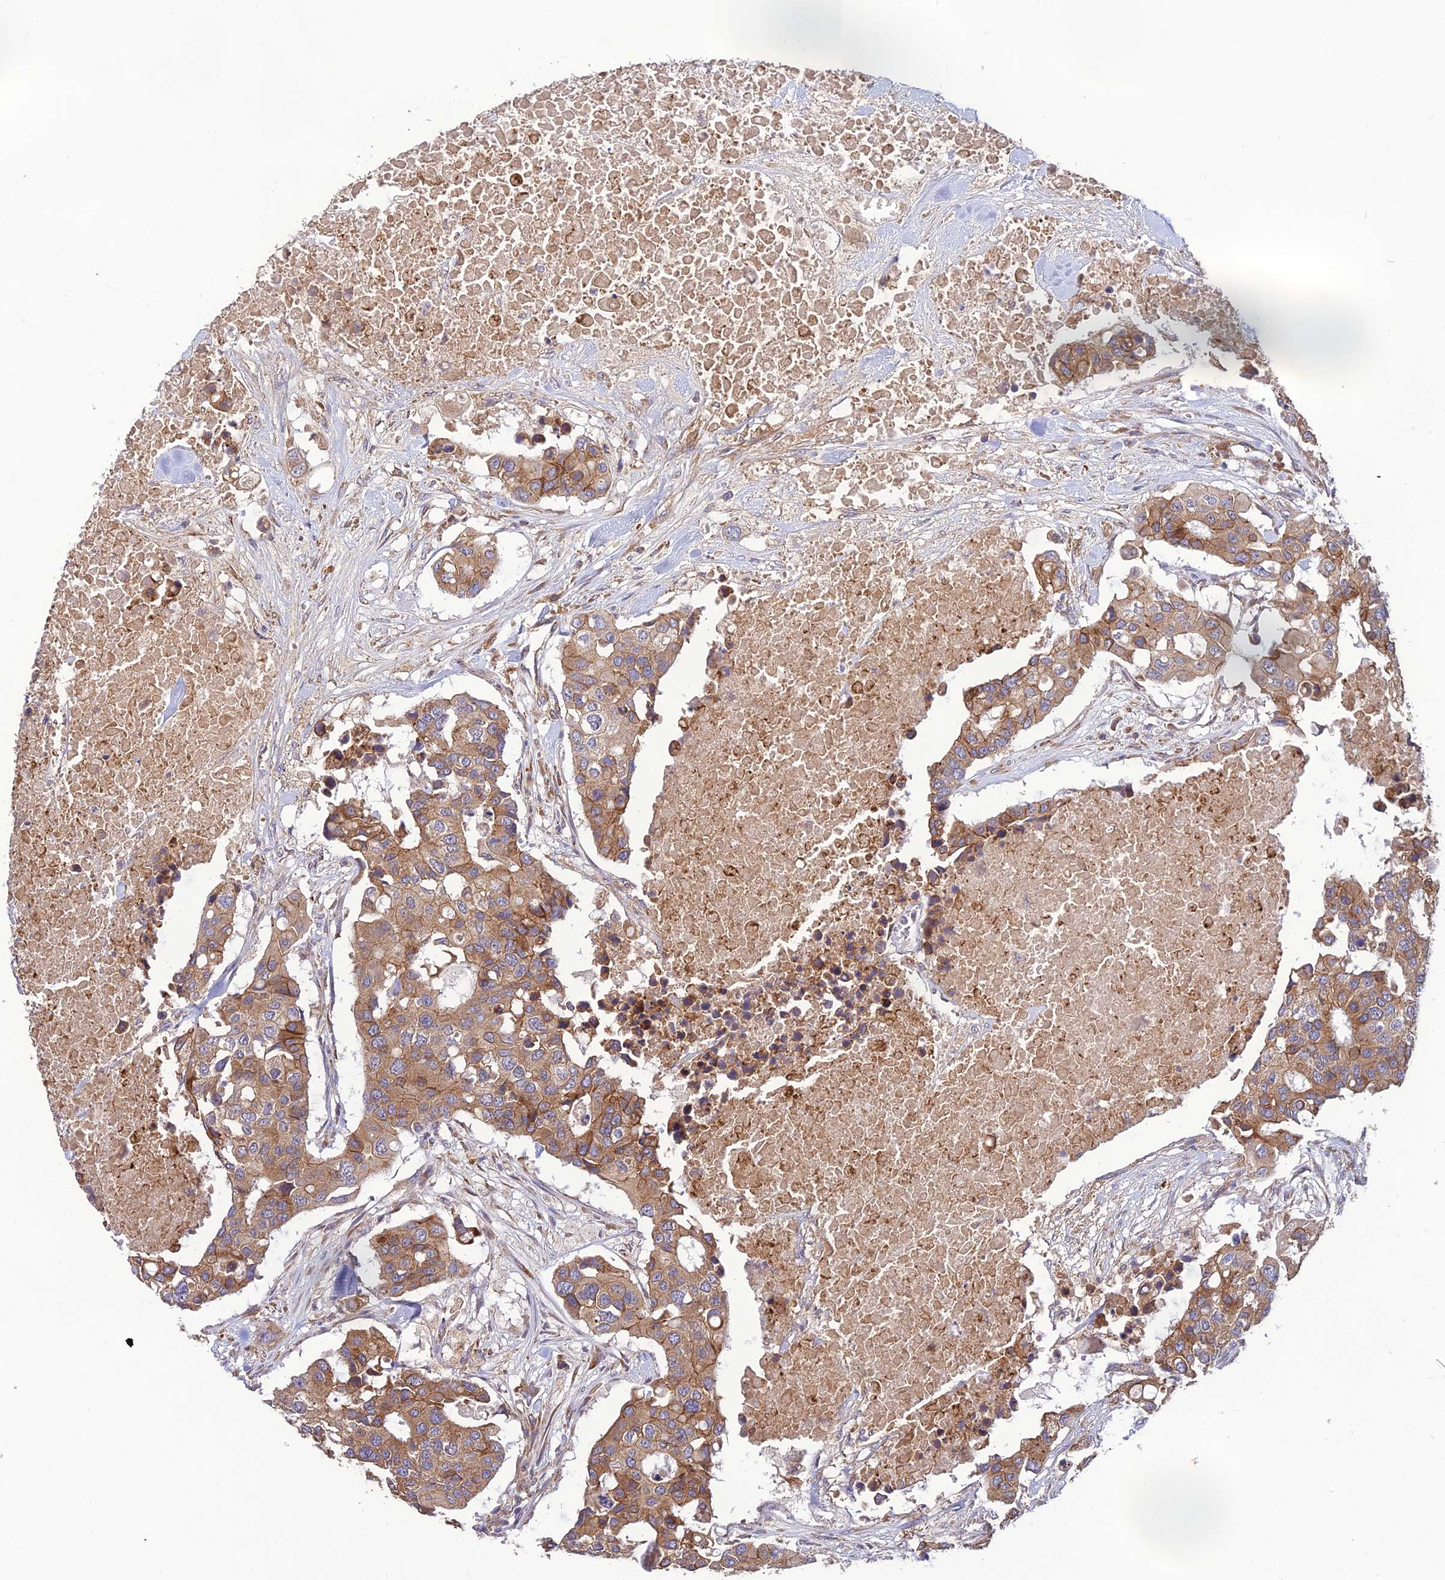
{"staining": {"intensity": "moderate", "quantity": ">75%", "location": "cytoplasmic/membranous"}, "tissue": "colorectal cancer", "cell_type": "Tumor cells", "image_type": "cancer", "snomed": [{"axis": "morphology", "description": "Adenocarcinoma, NOS"}, {"axis": "topography", "description": "Colon"}], "caption": "Protein analysis of adenocarcinoma (colorectal) tissue exhibits moderate cytoplasmic/membranous expression in approximately >75% of tumor cells.", "gene": "MRNIP", "patient": {"sex": "male", "age": 77}}